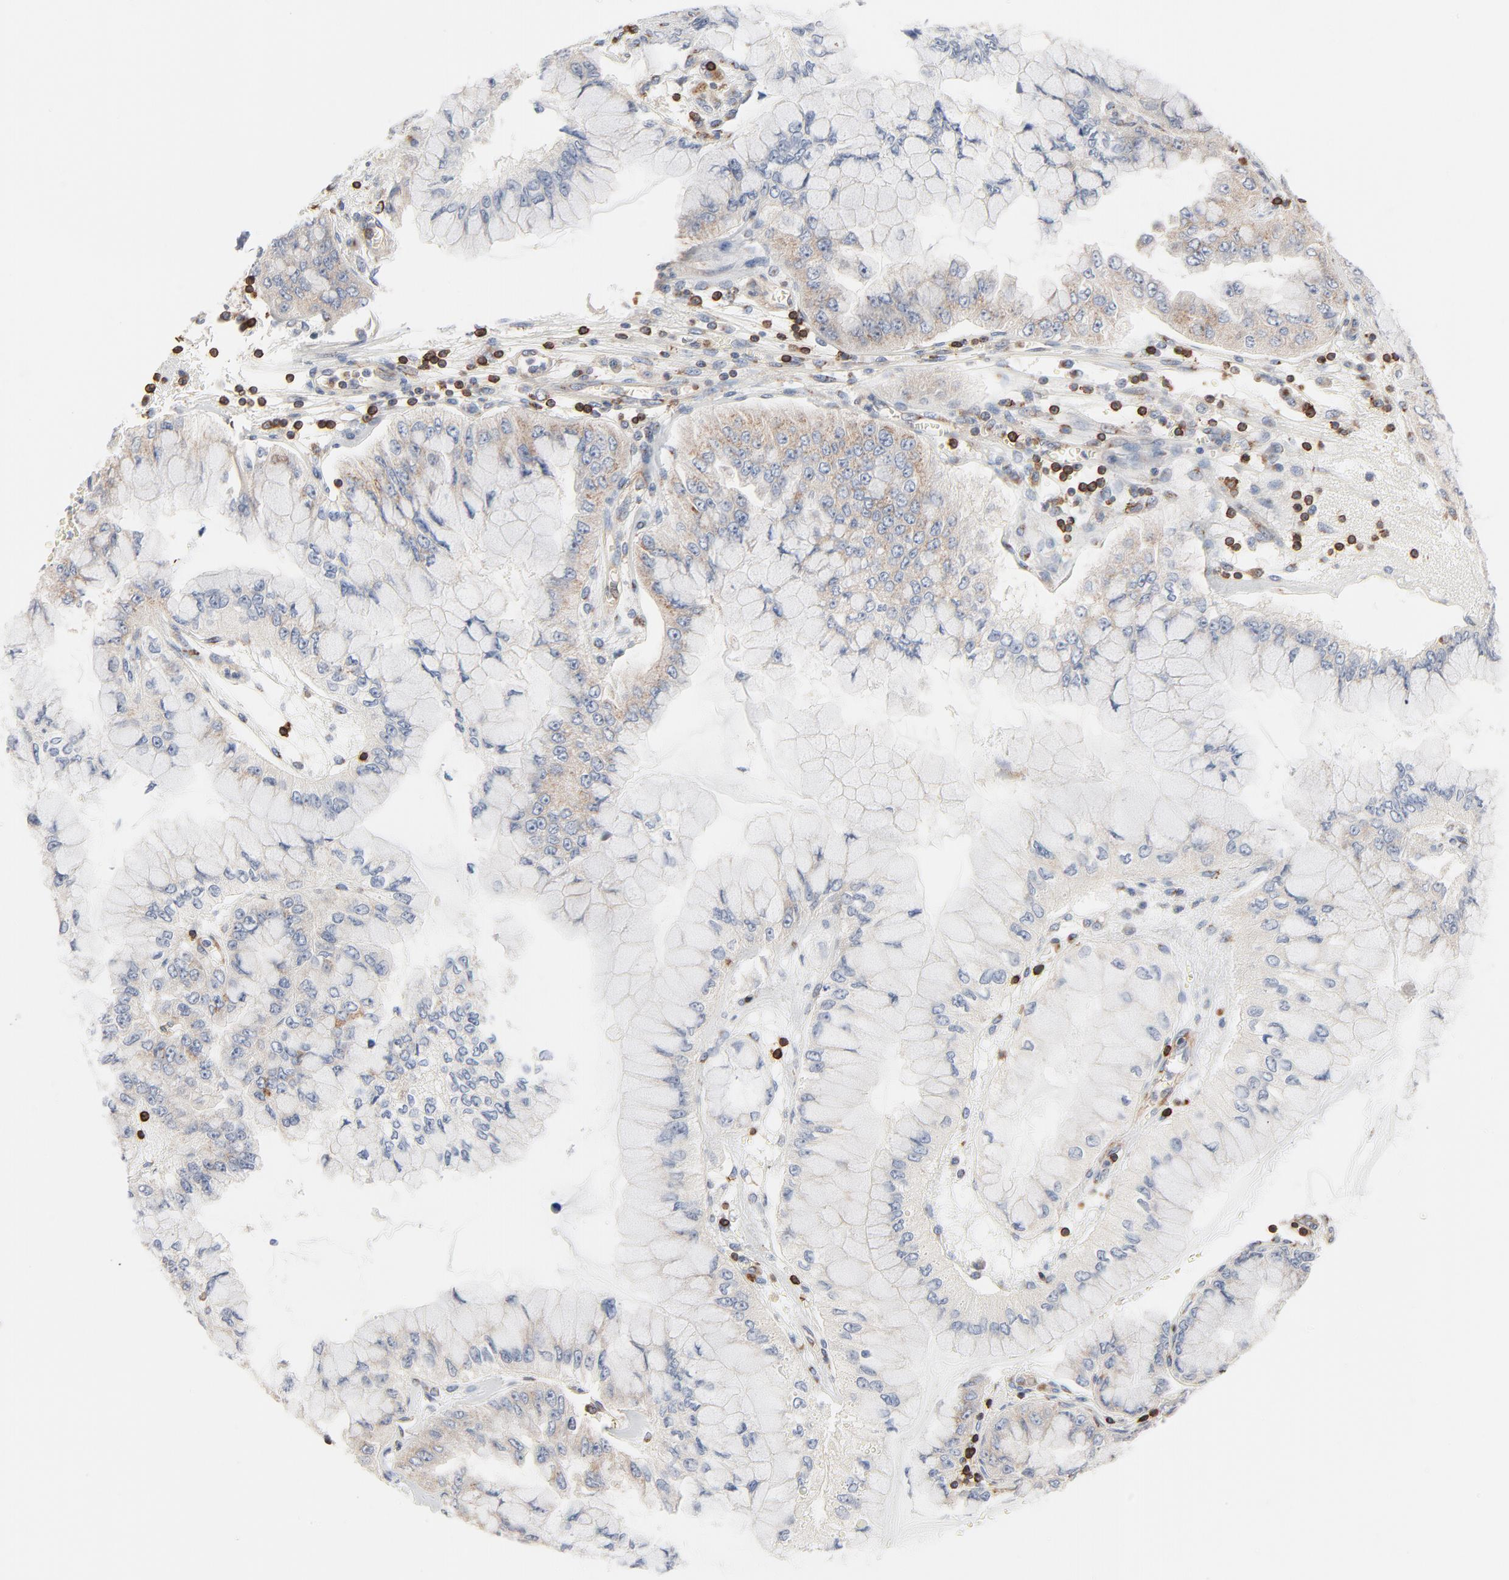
{"staining": {"intensity": "weak", "quantity": ">75%", "location": "cytoplasmic/membranous"}, "tissue": "liver cancer", "cell_type": "Tumor cells", "image_type": "cancer", "snomed": [{"axis": "morphology", "description": "Cholangiocarcinoma"}, {"axis": "topography", "description": "Liver"}], "caption": "An immunohistochemistry photomicrograph of neoplastic tissue is shown. Protein staining in brown labels weak cytoplasmic/membranous positivity in liver cholangiocarcinoma within tumor cells. (Stains: DAB in brown, nuclei in blue, Microscopy: brightfield microscopy at high magnification).", "gene": "SH3KBP1", "patient": {"sex": "female", "age": 79}}